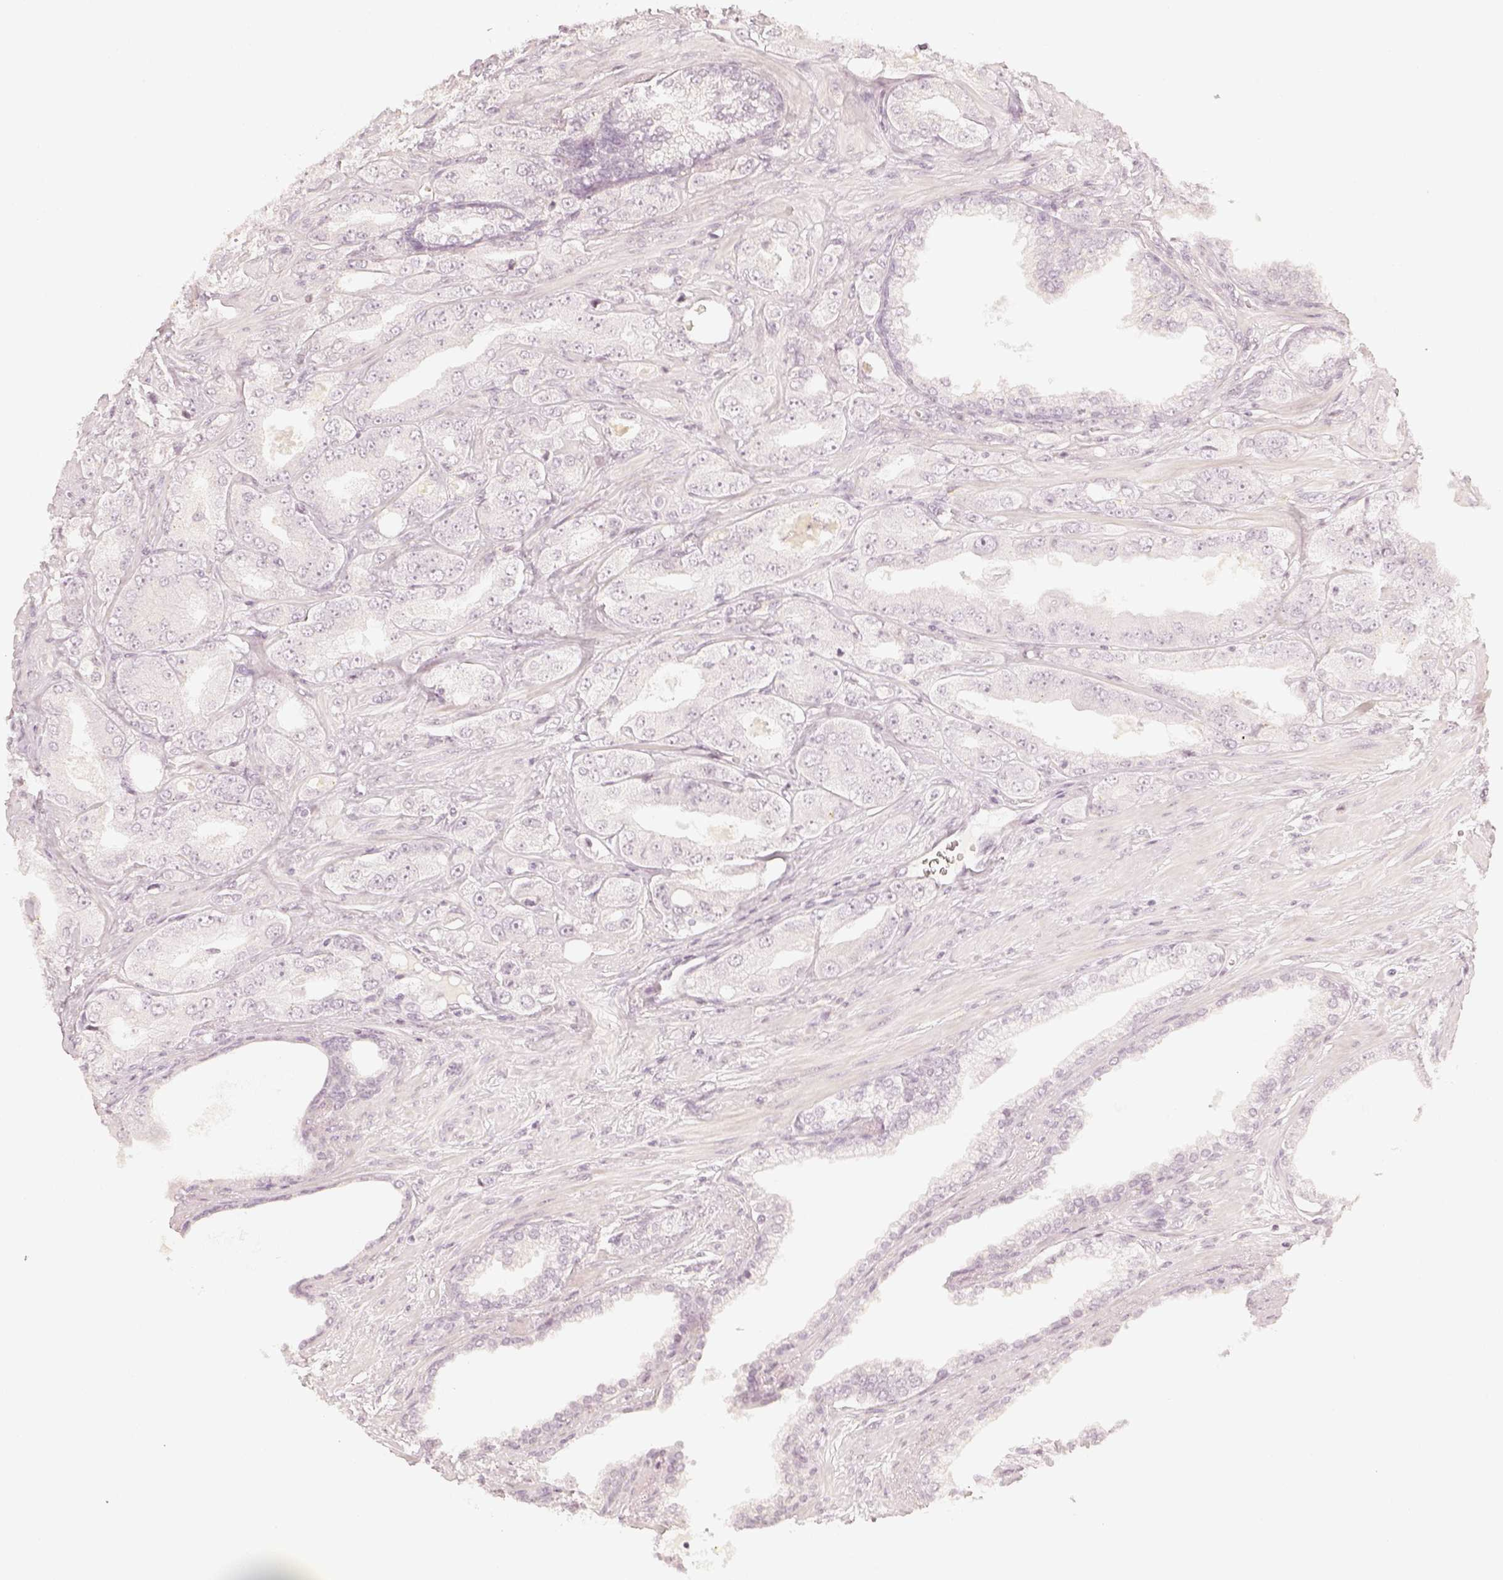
{"staining": {"intensity": "negative", "quantity": "none", "location": "none"}, "tissue": "prostate cancer", "cell_type": "Tumor cells", "image_type": "cancer", "snomed": [{"axis": "morphology", "description": "Adenocarcinoma, Low grade"}, {"axis": "topography", "description": "Prostate"}], "caption": "Tumor cells are negative for brown protein staining in prostate cancer (adenocarcinoma (low-grade)).", "gene": "DSG4", "patient": {"sex": "male", "age": 60}}